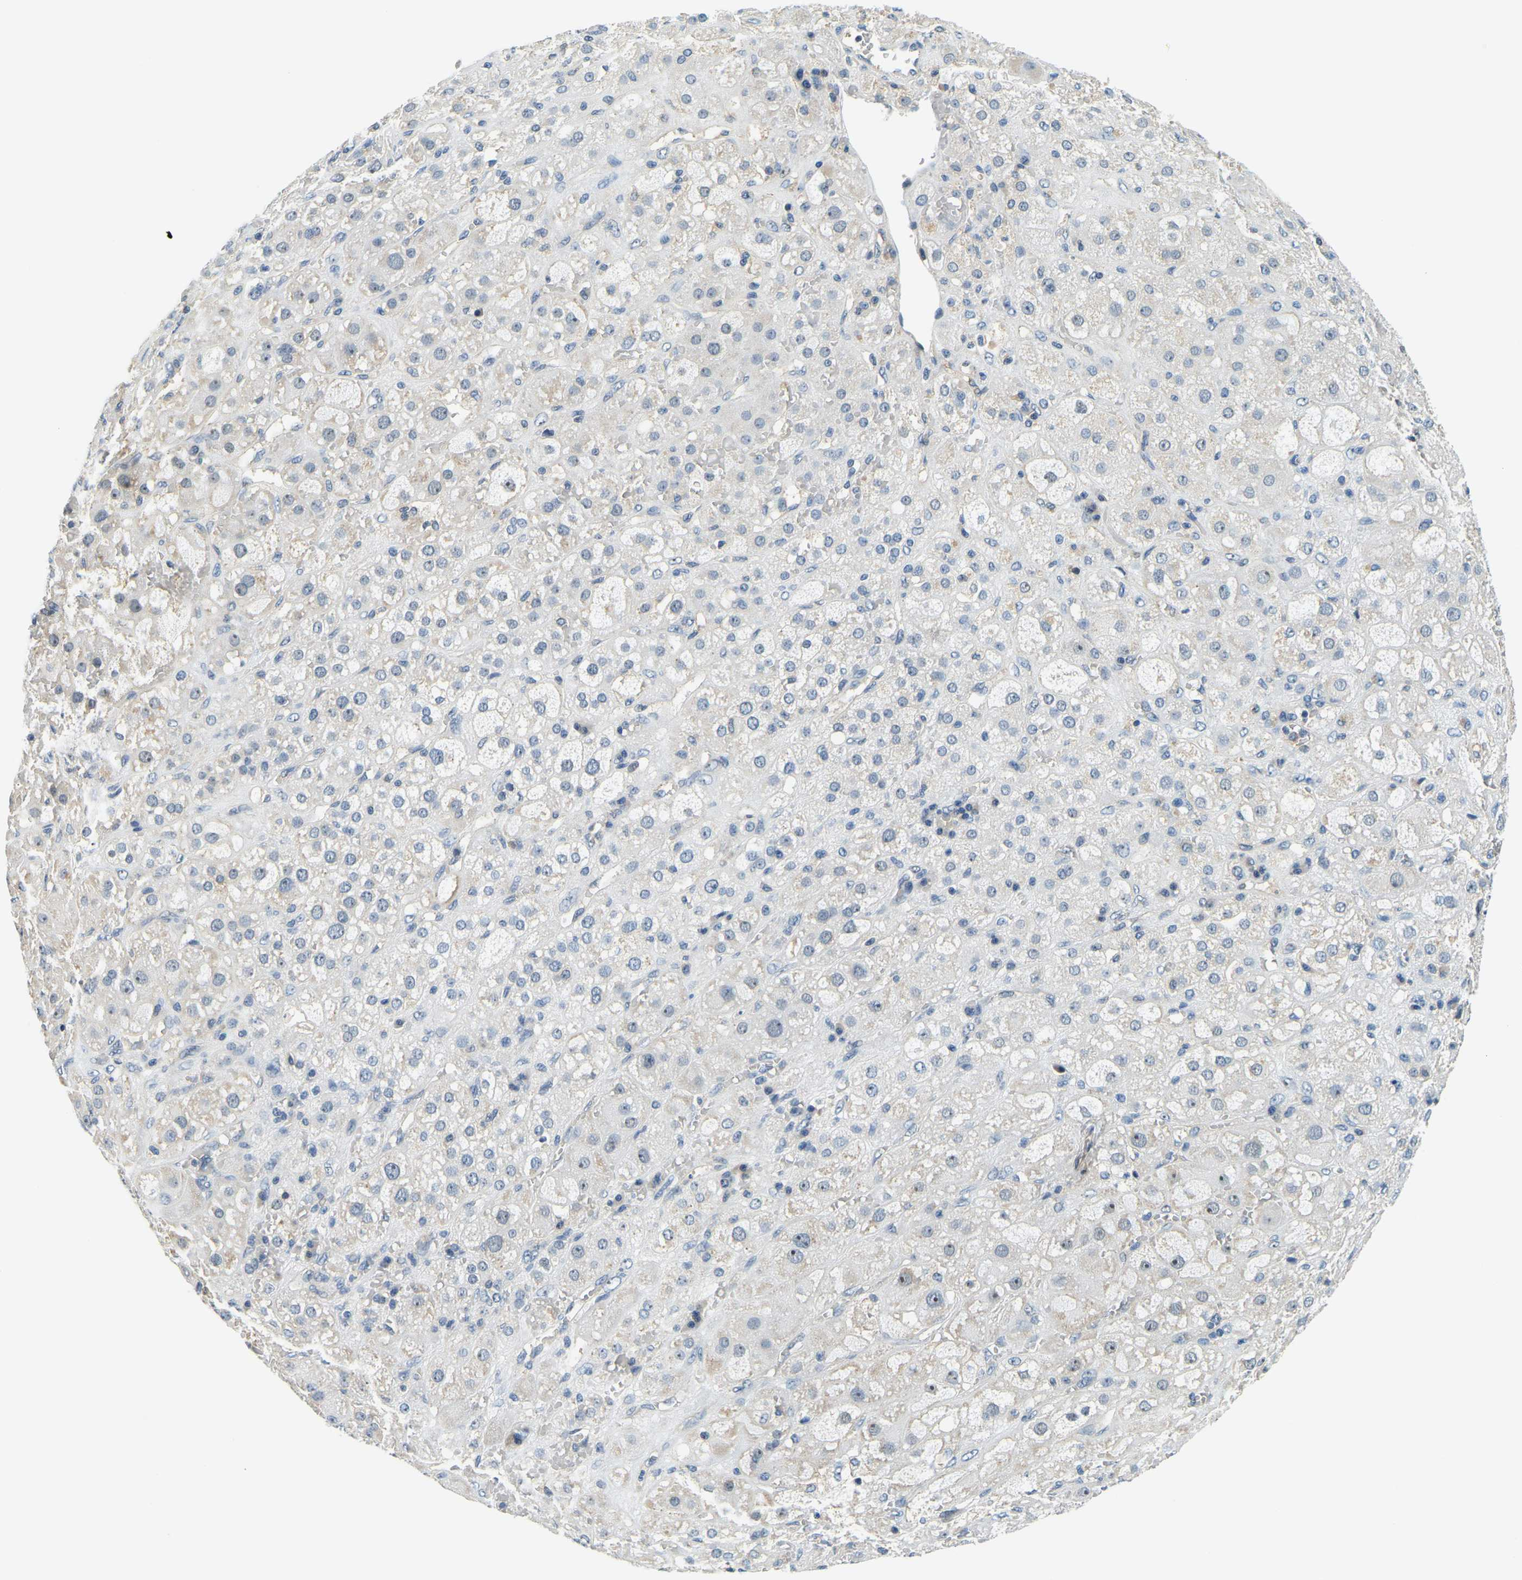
{"staining": {"intensity": "moderate", "quantity": "<25%", "location": "nuclear"}, "tissue": "adrenal gland", "cell_type": "Glandular cells", "image_type": "normal", "snomed": [{"axis": "morphology", "description": "Normal tissue, NOS"}, {"axis": "topography", "description": "Adrenal gland"}], "caption": "IHC image of unremarkable adrenal gland stained for a protein (brown), which exhibits low levels of moderate nuclear positivity in about <25% of glandular cells.", "gene": "RRP1", "patient": {"sex": "female", "age": 47}}